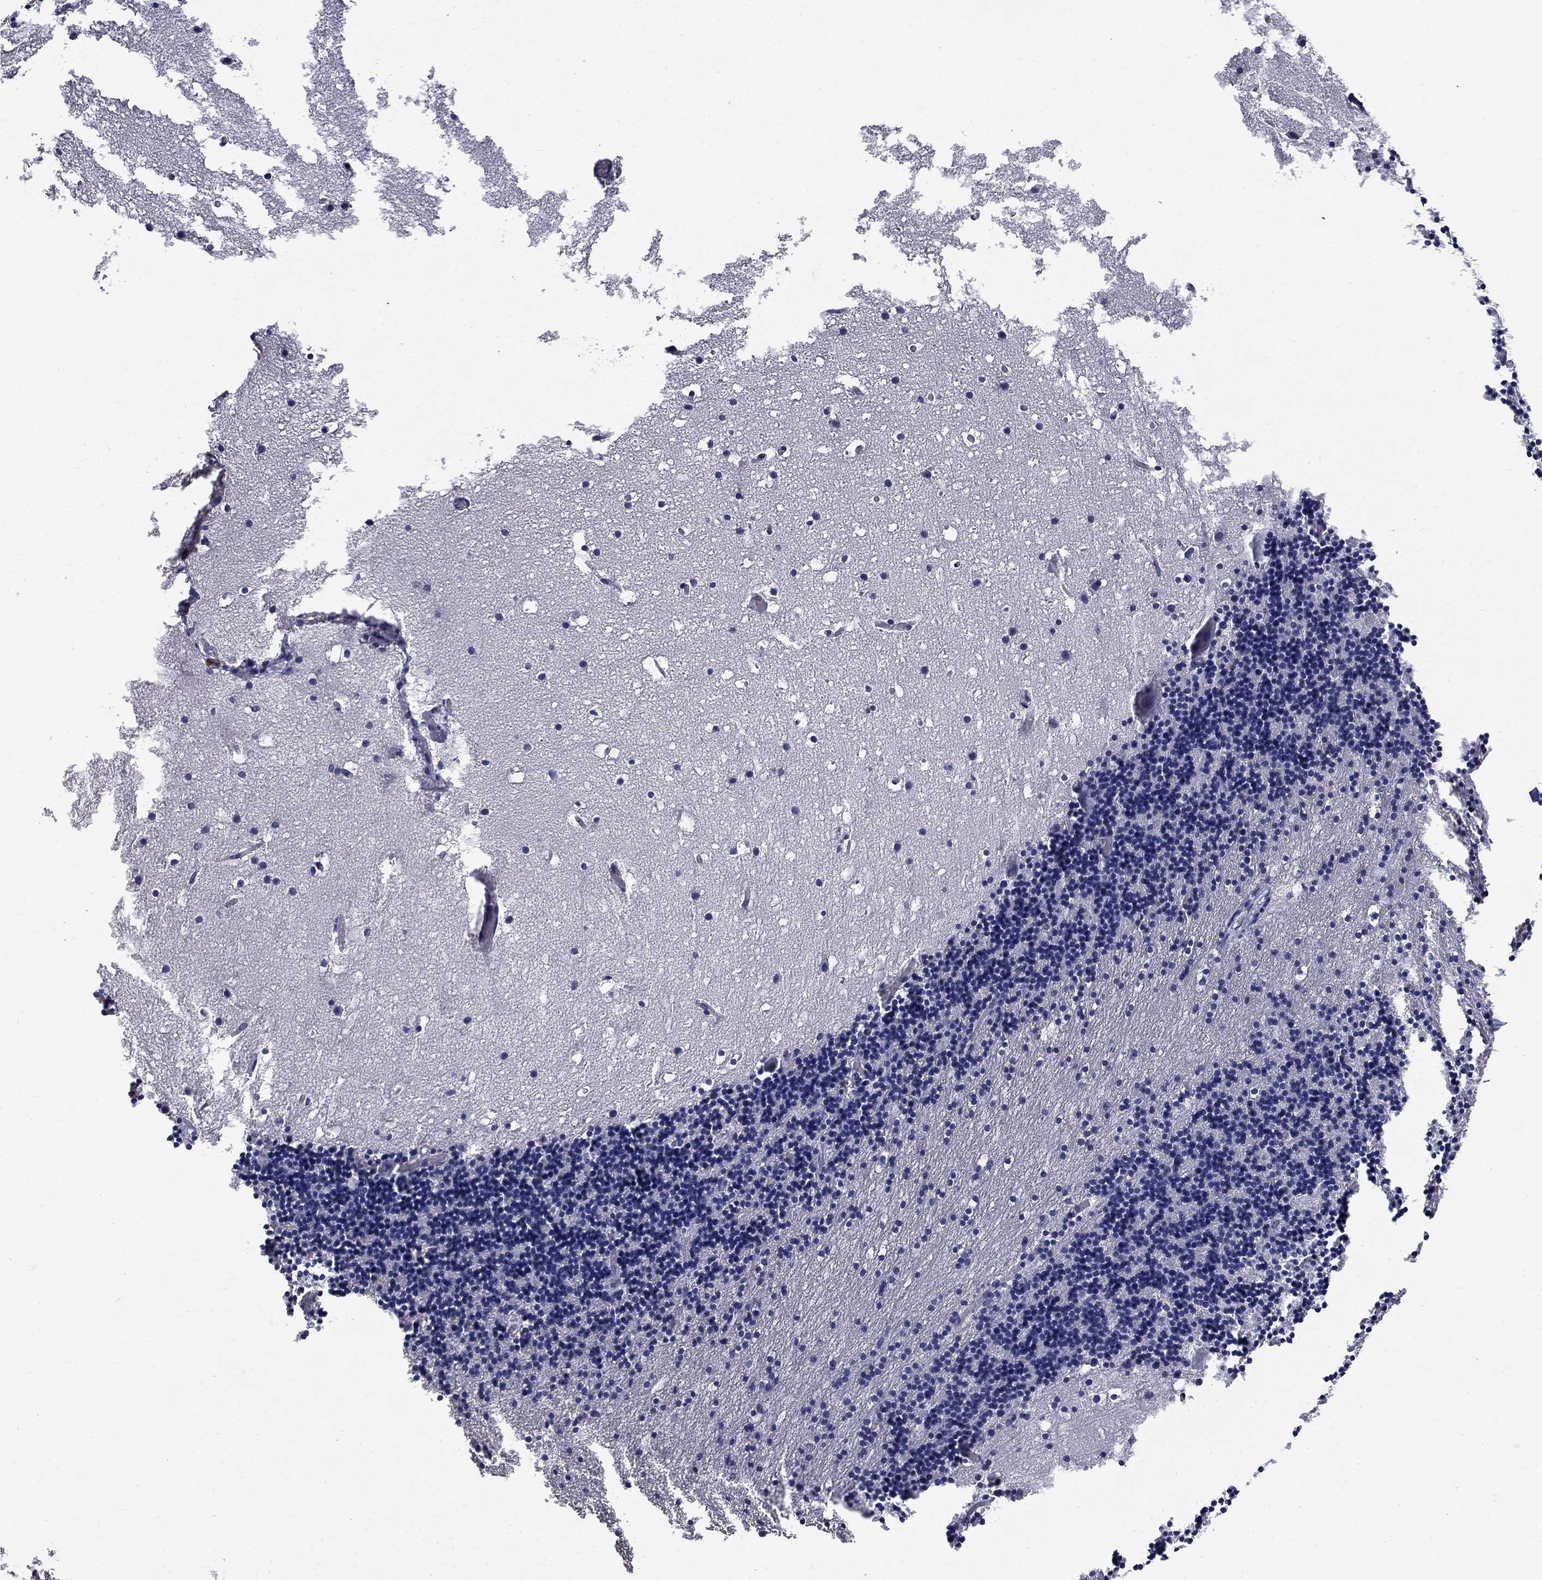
{"staining": {"intensity": "negative", "quantity": "none", "location": "none"}, "tissue": "cerebellum", "cell_type": "Cells in granular layer", "image_type": "normal", "snomed": [{"axis": "morphology", "description": "Normal tissue, NOS"}, {"axis": "topography", "description": "Cerebellum"}], "caption": "Cells in granular layer are negative for protein expression in benign human cerebellum. Nuclei are stained in blue.", "gene": "PTH1R", "patient": {"sex": "male", "age": 37}}